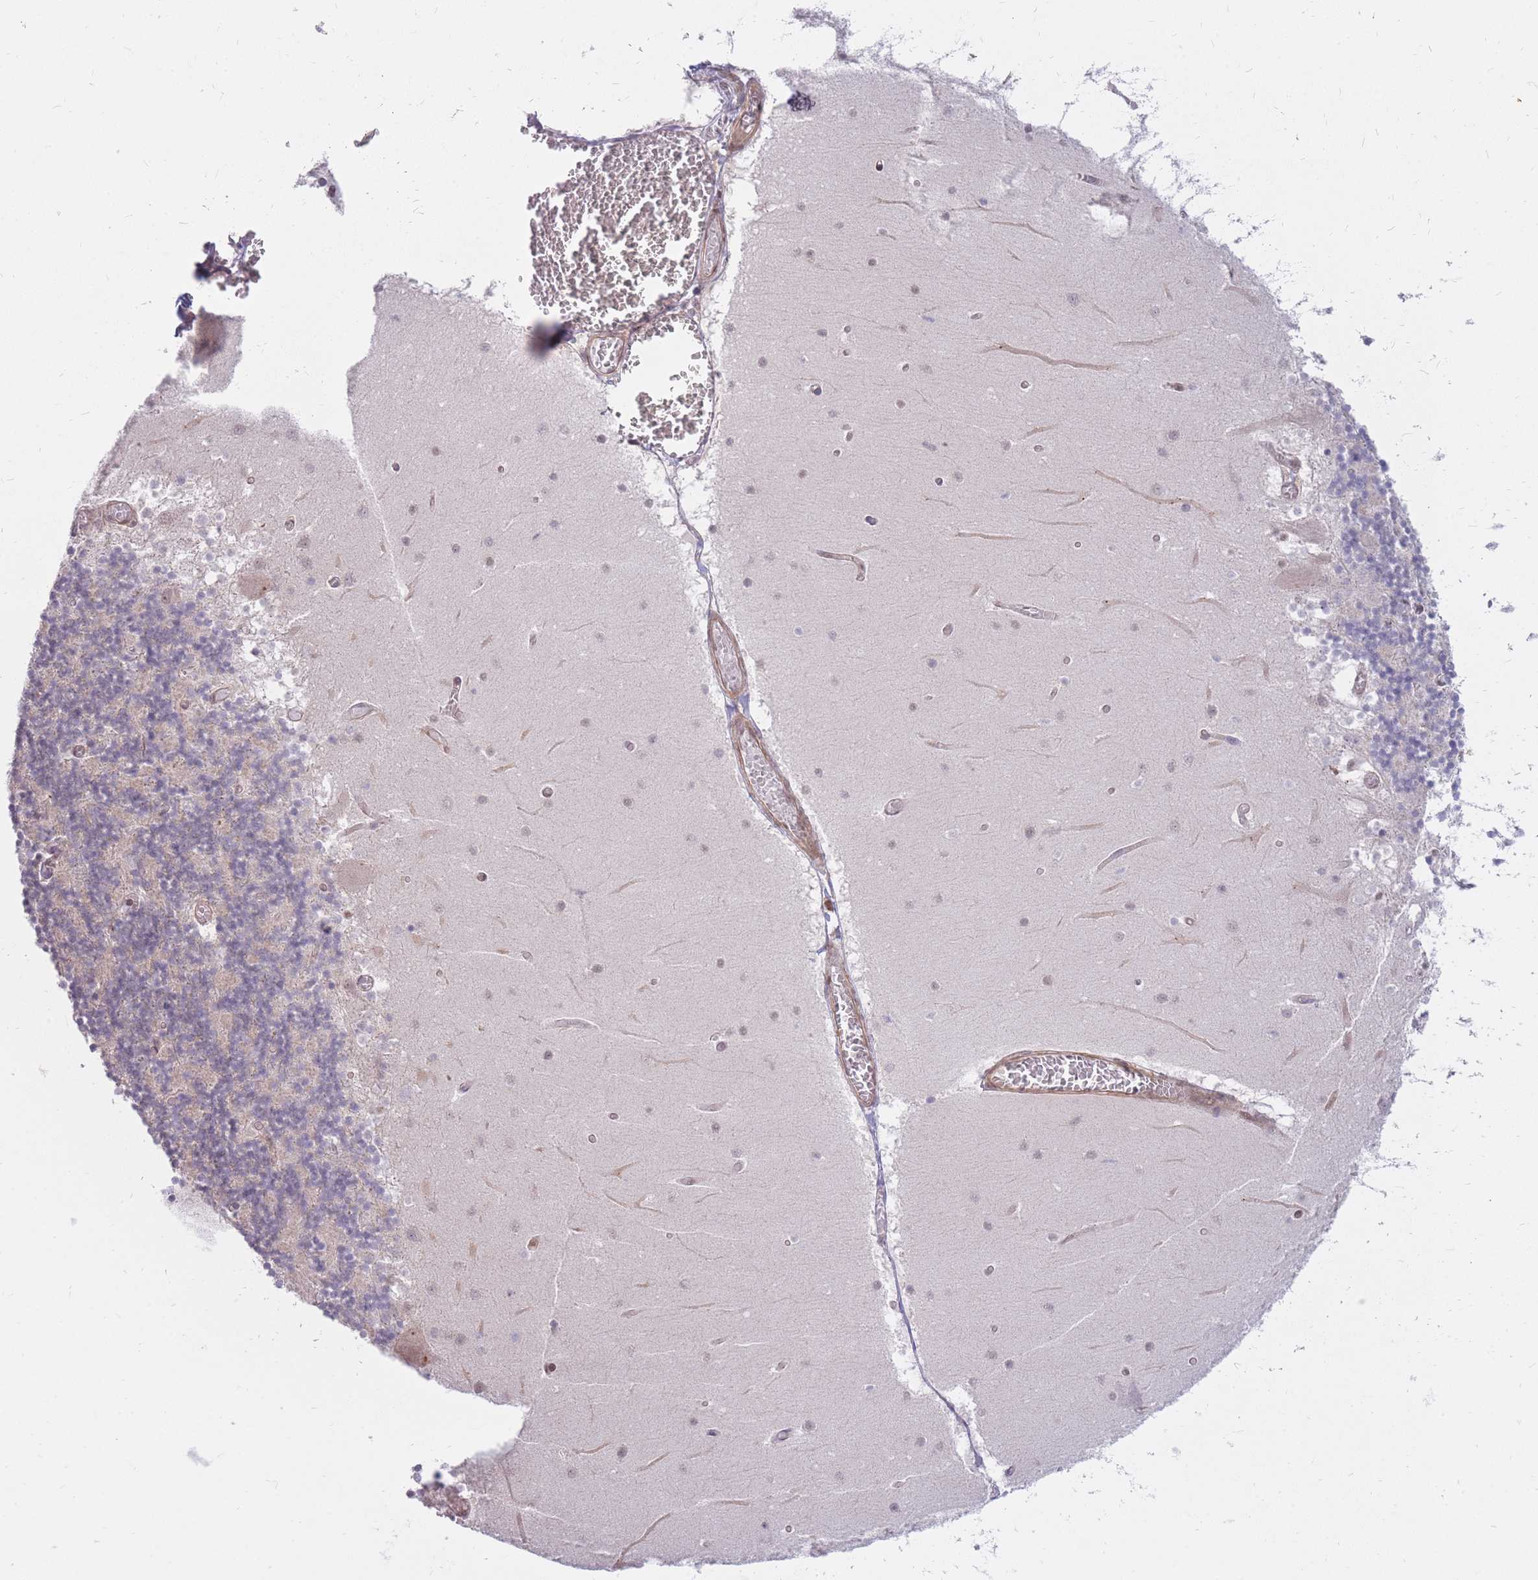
{"staining": {"intensity": "weak", "quantity": "<25%", "location": "cytoplasmic/membranous"}, "tissue": "cerebellum", "cell_type": "Cells in granular layer", "image_type": "normal", "snomed": [{"axis": "morphology", "description": "Normal tissue, NOS"}, {"axis": "topography", "description": "Cerebellum"}], "caption": "Human cerebellum stained for a protein using immunohistochemistry shows no positivity in cells in granular layer.", "gene": "ERICH6B", "patient": {"sex": "female", "age": 28}}